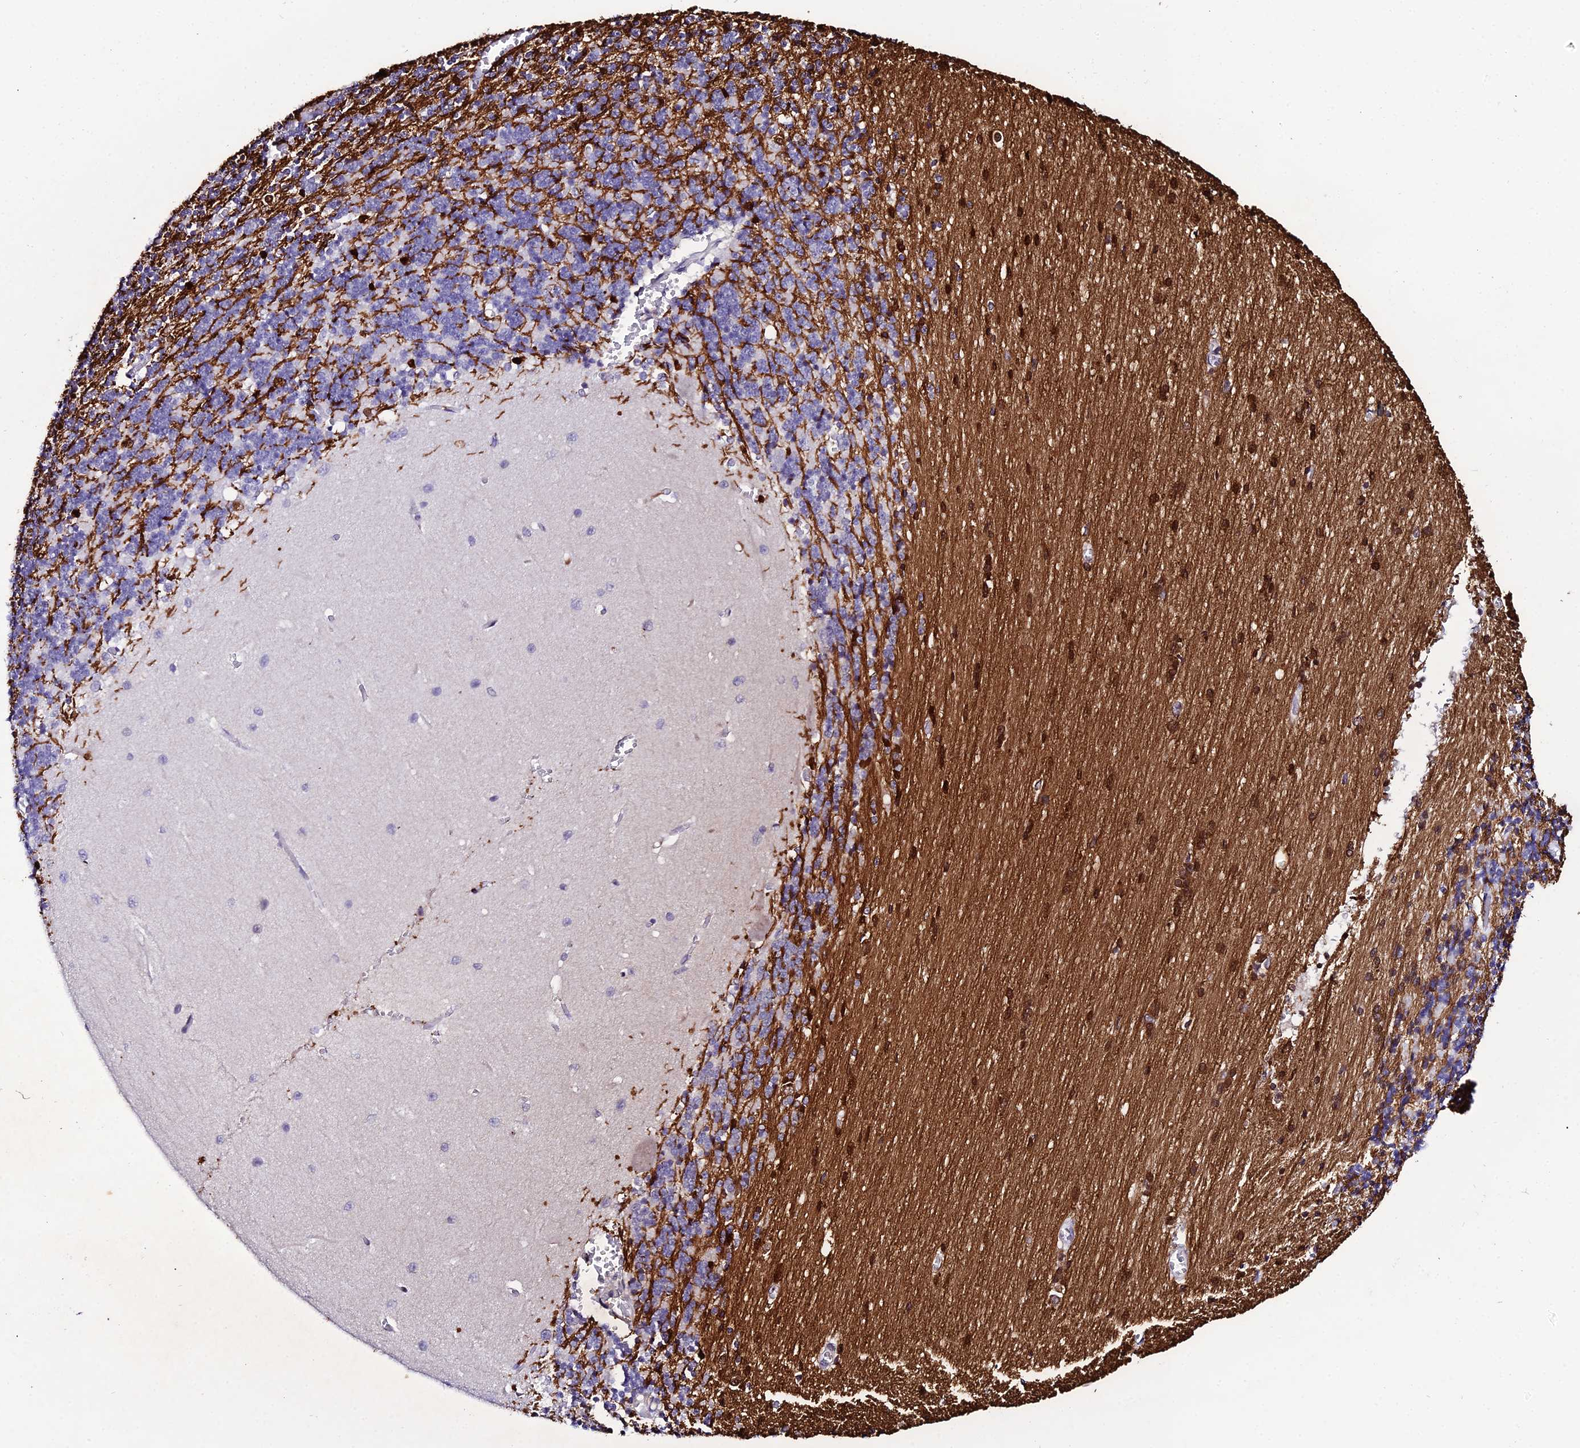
{"staining": {"intensity": "strong", "quantity": "<25%", "location": "cytoplasmic/membranous"}, "tissue": "cerebellum", "cell_type": "Cells in granular layer", "image_type": "normal", "snomed": [{"axis": "morphology", "description": "Normal tissue, NOS"}, {"axis": "topography", "description": "Cerebellum"}], "caption": "Human cerebellum stained with a brown dye exhibits strong cytoplasmic/membranous positive positivity in about <25% of cells in granular layer.", "gene": "DEFB132", "patient": {"sex": "male", "age": 37}}